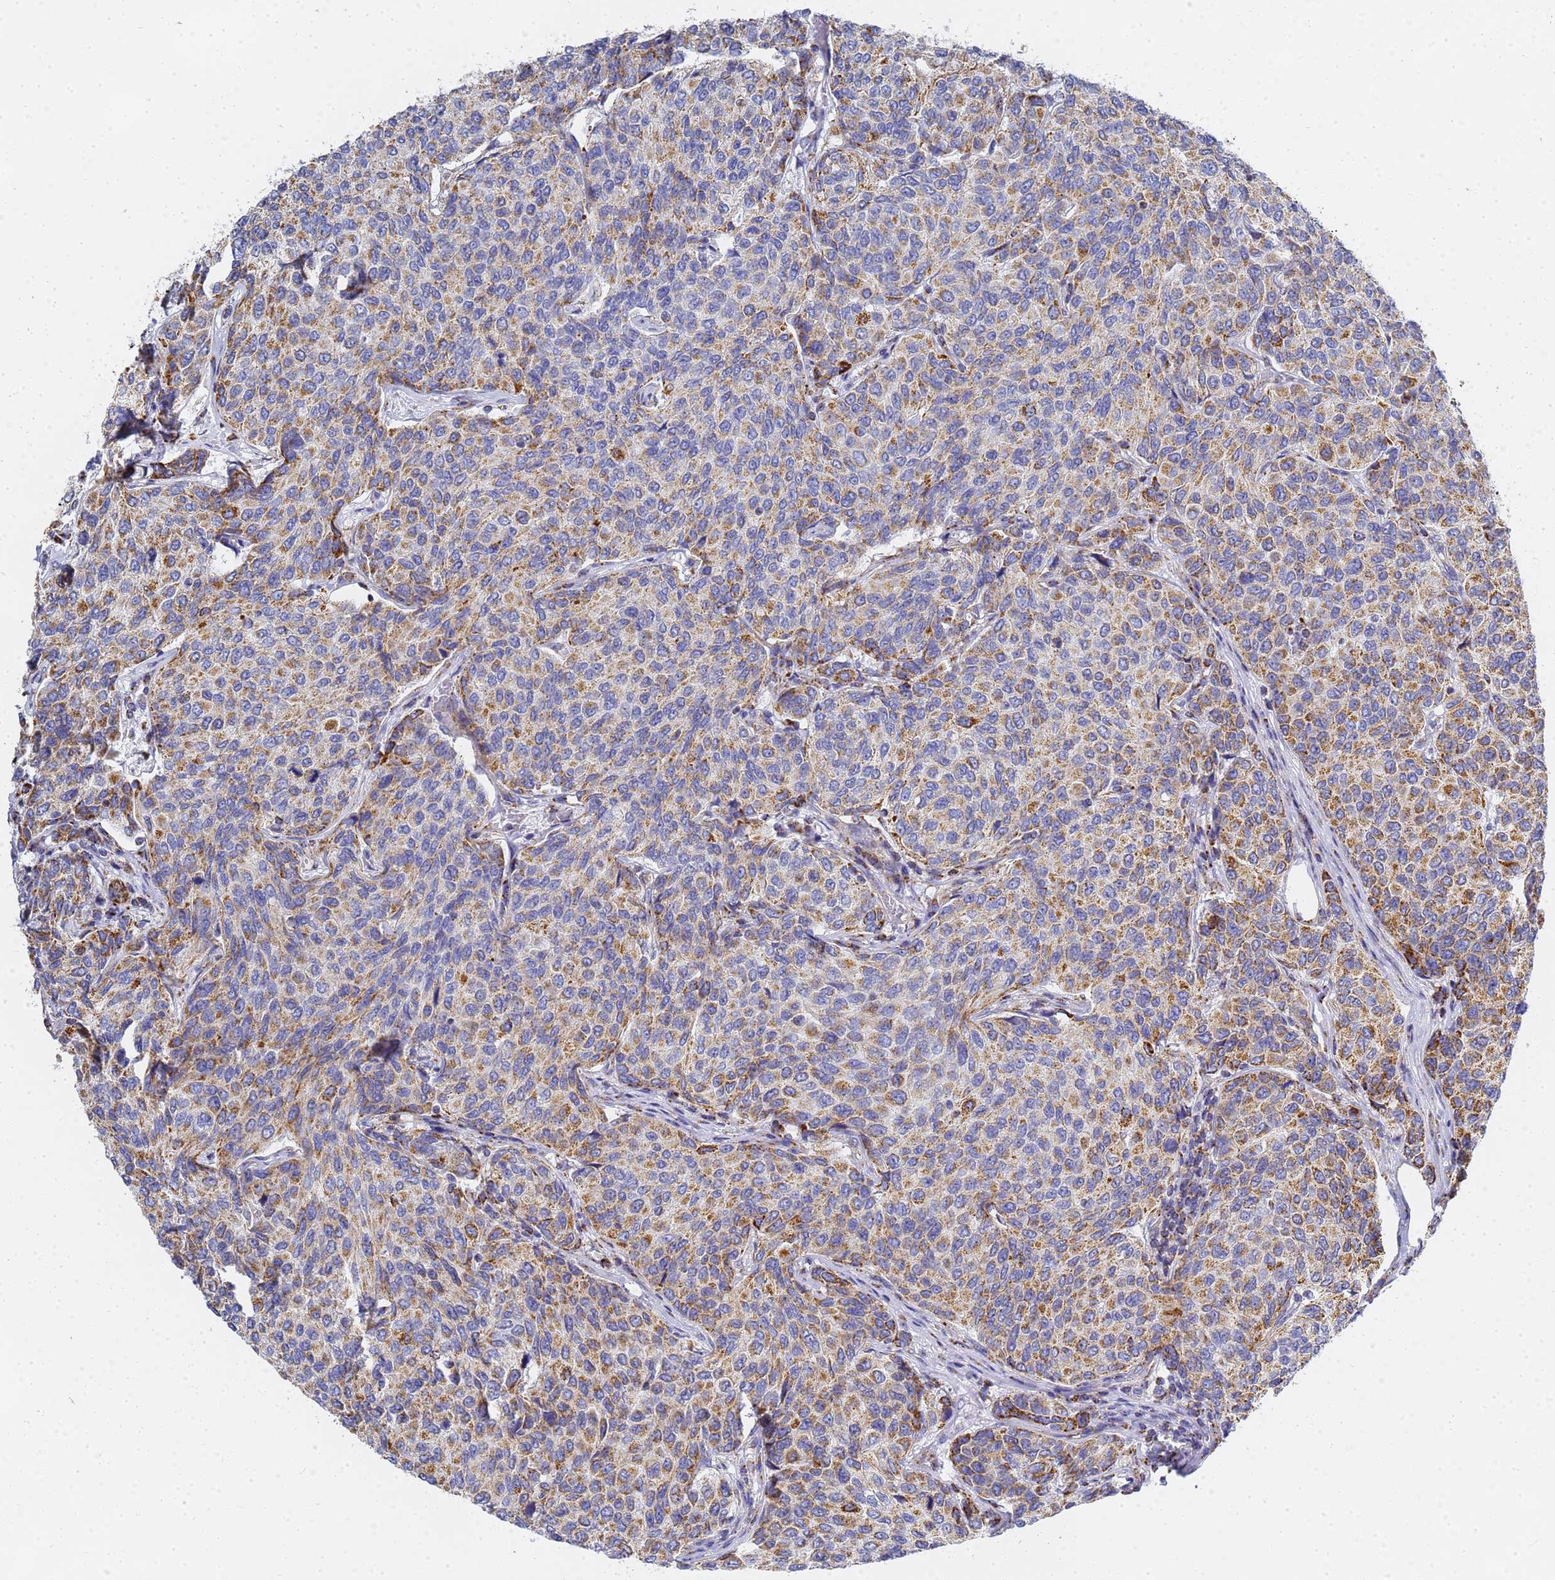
{"staining": {"intensity": "moderate", "quantity": ">75%", "location": "cytoplasmic/membranous"}, "tissue": "breast cancer", "cell_type": "Tumor cells", "image_type": "cancer", "snomed": [{"axis": "morphology", "description": "Duct carcinoma"}, {"axis": "topography", "description": "Breast"}], "caption": "This micrograph displays breast cancer stained with IHC to label a protein in brown. The cytoplasmic/membranous of tumor cells show moderate positivity for the protein. Nuclei are counter-stained blue.", "gene": "CNIH4", "patient": {"sex": "female", "age": 55}}